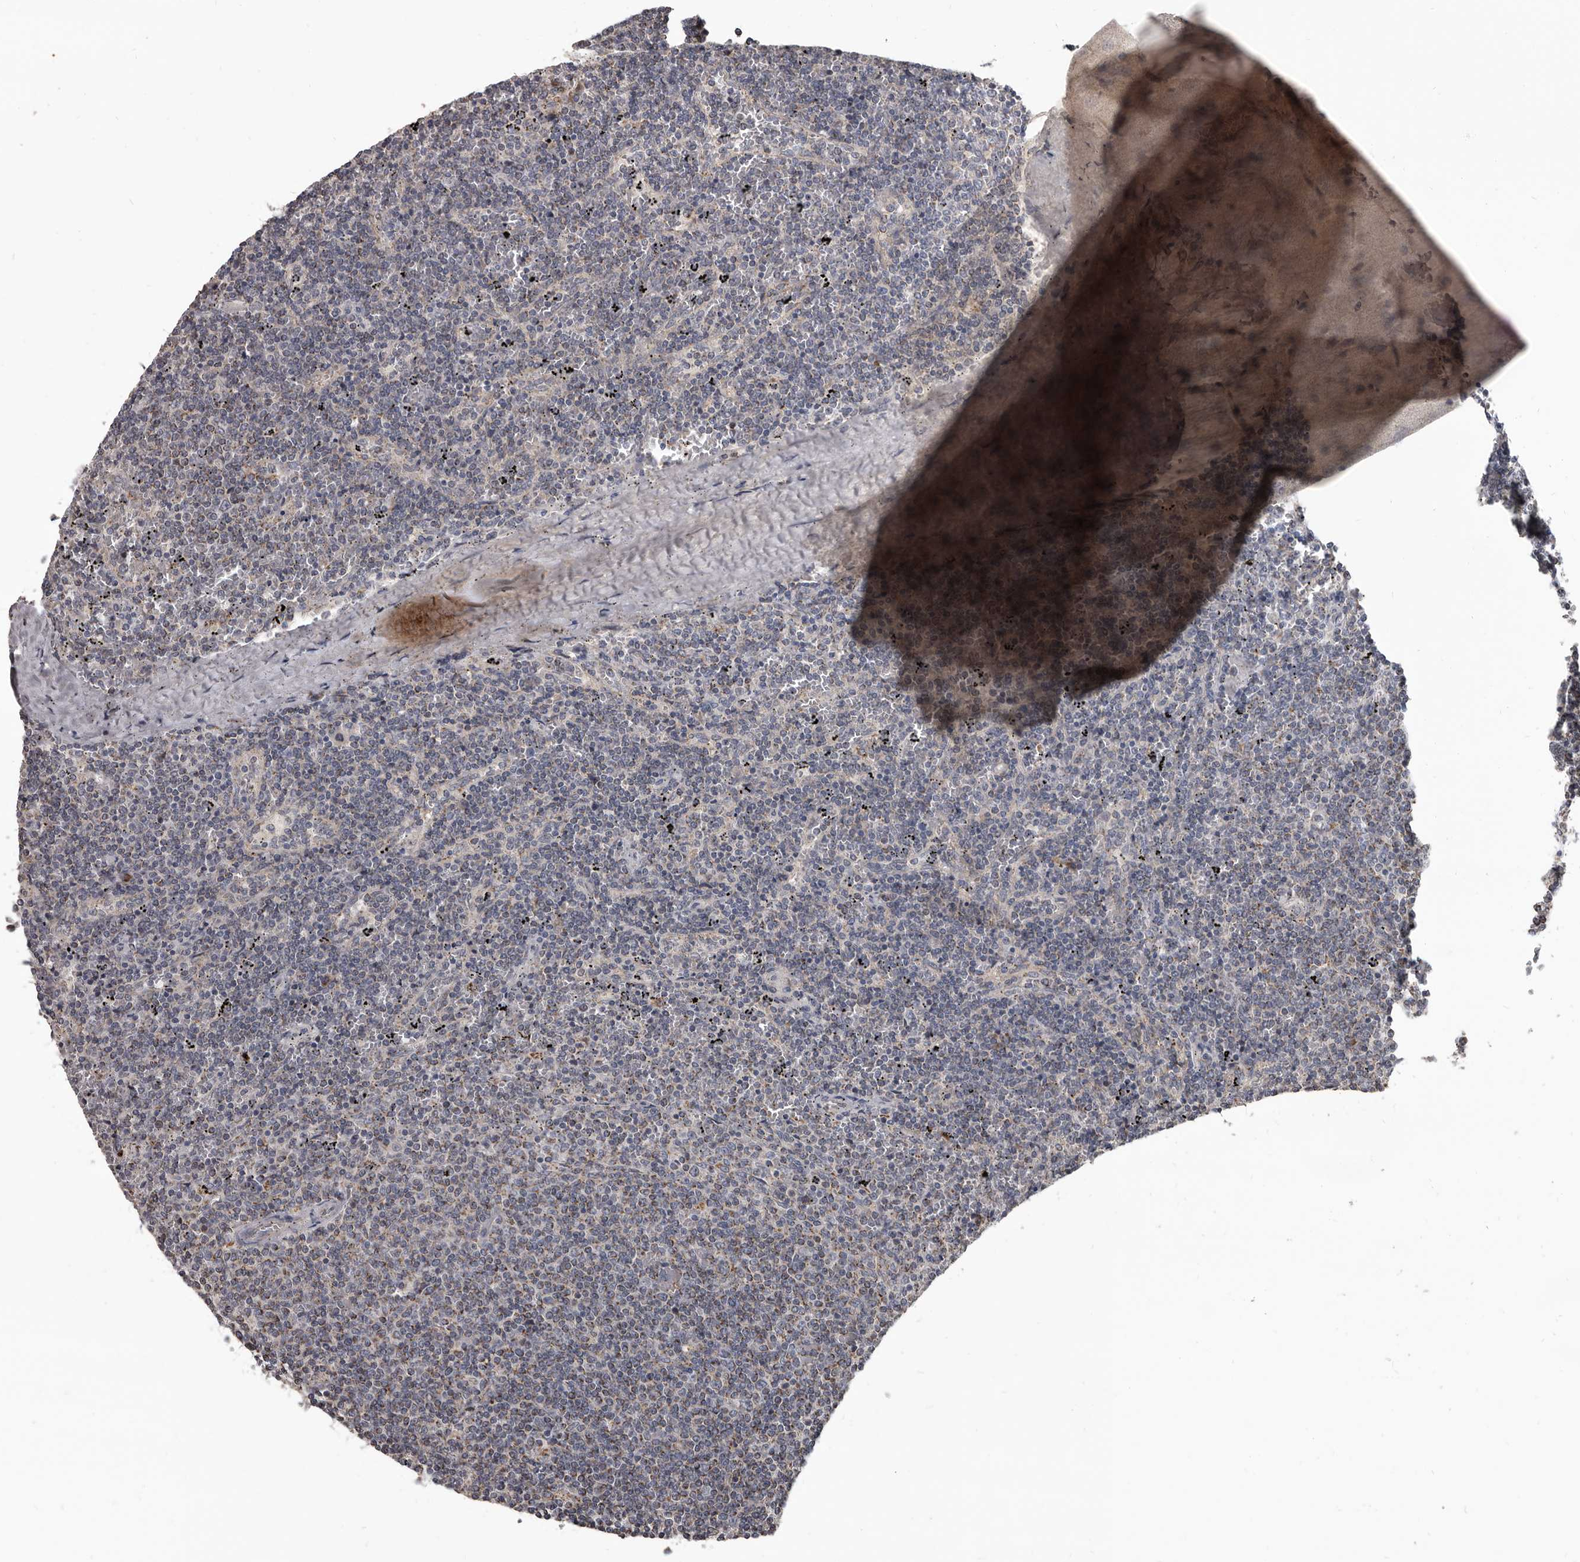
{"staining": {"intensity": "weak", "quantity": "<25%", "location": "cytoplasmic/membranous"}, "tissue": "lymphoma", "cell_type": "Tumor cells", "image_type": "cancer", "snomed": [{"axis": "morphology", "description": "Malignant lymphoma, non-Hodgkin's type, Low grade"}, {"axis": "topography", "description": "Spleen"}], "caption": "Photomicrograph shows no protein positivity in tumor cells of low-grade malignant lymphoma, non-Hodgkin's type tissue.", "gene": "ALDH5A1", "patient": {"sex": "female", "age": 50}}